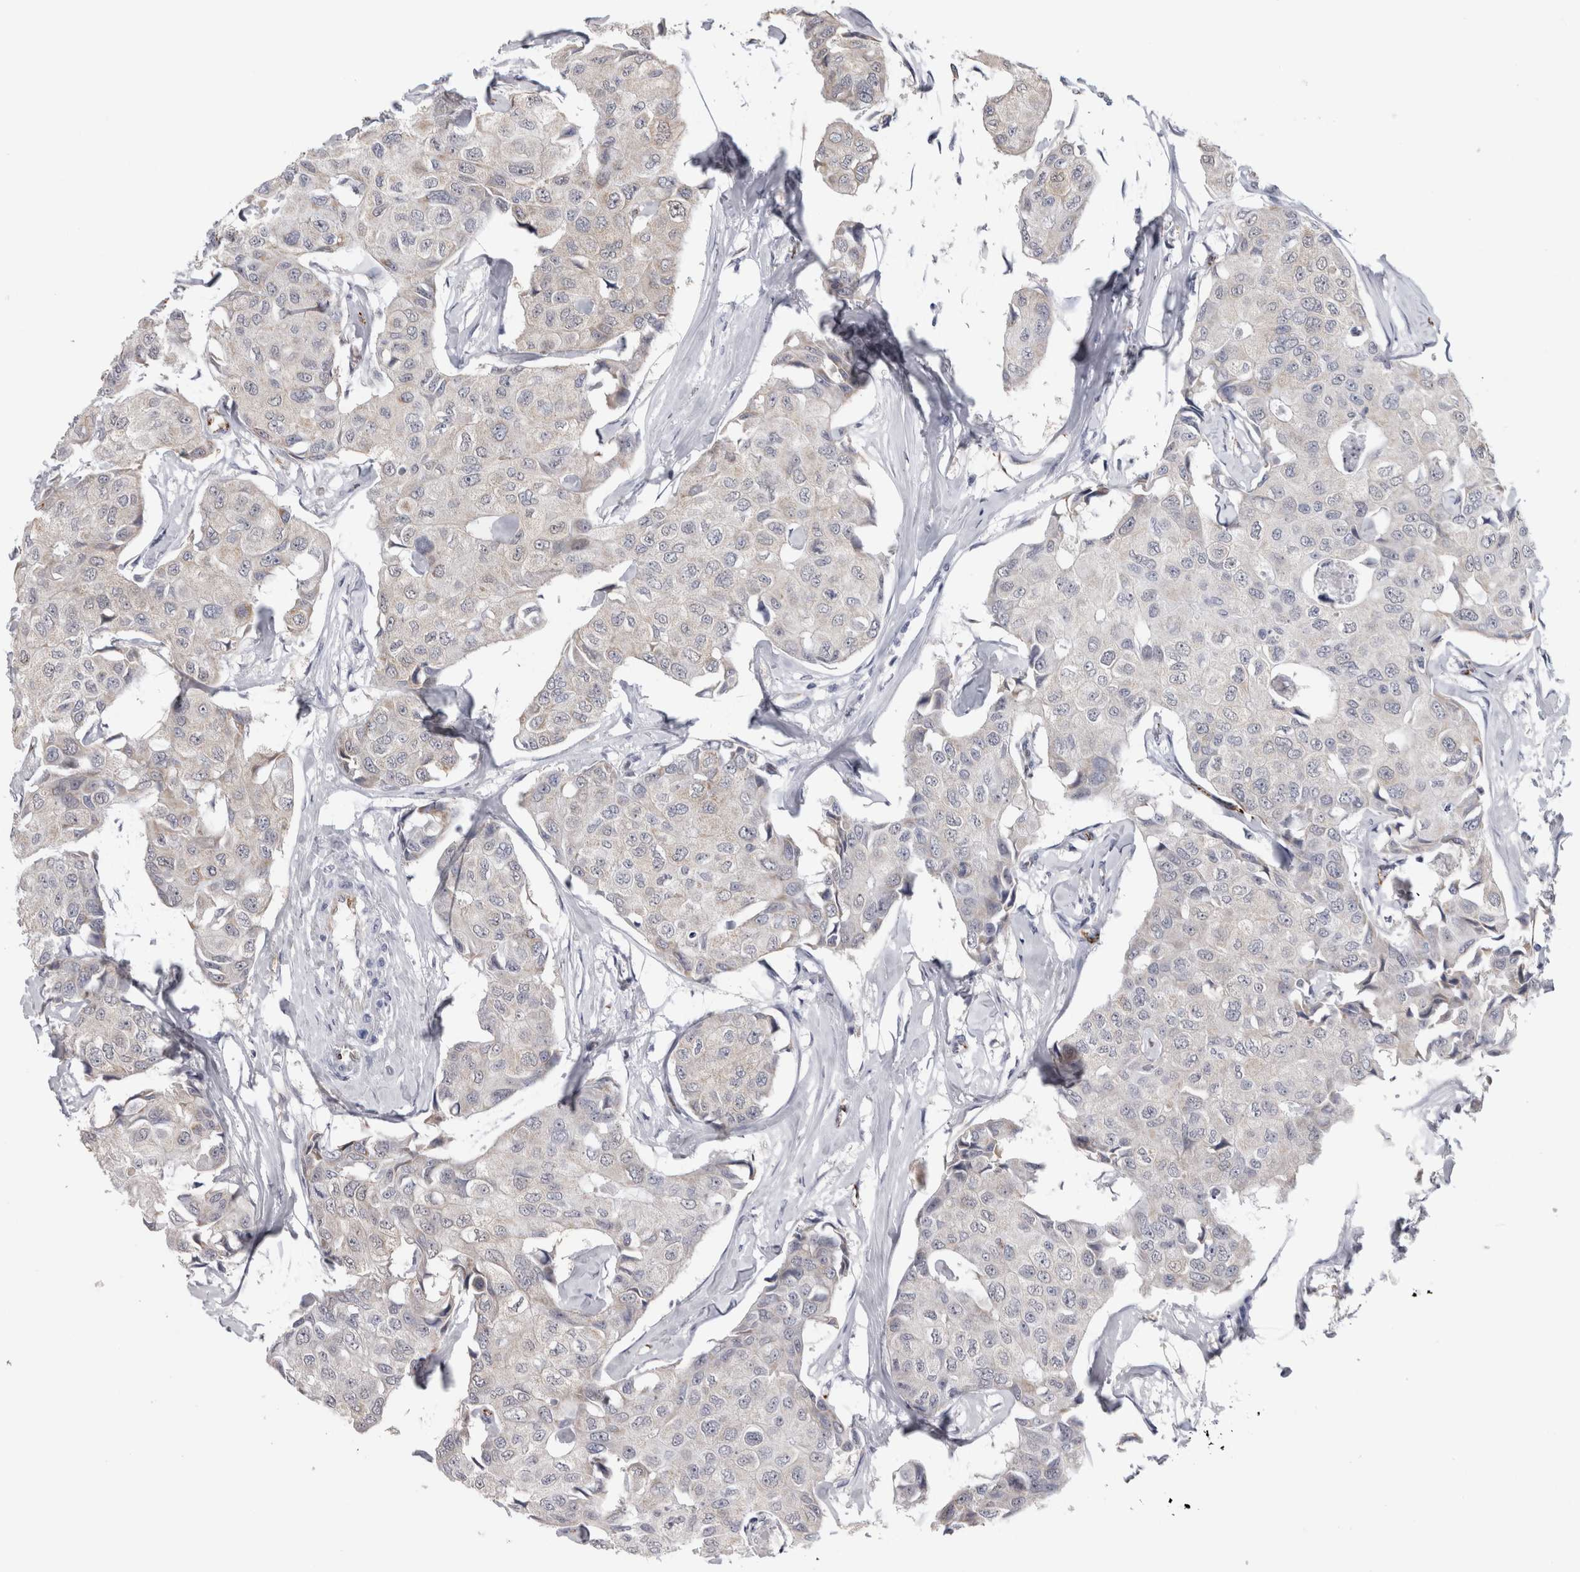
{"staining": {"intensity": "negative", "quantity": "none", "location": "none"}, "tissue": "breast cancer", "cell_type": "Tumor cells", "image_type": "cancer", "snomed": [{"axis": "morphology", "description": "Duct carcinoma"}, {"axis": "topography", "description": "Breast"}], "caption": "Human breast intraductal carcinoma stained for a protein using IHC displays no staining in tumor cells.", "gene": "ACOT7", "patient": {"sex": "female", "age": 80}}